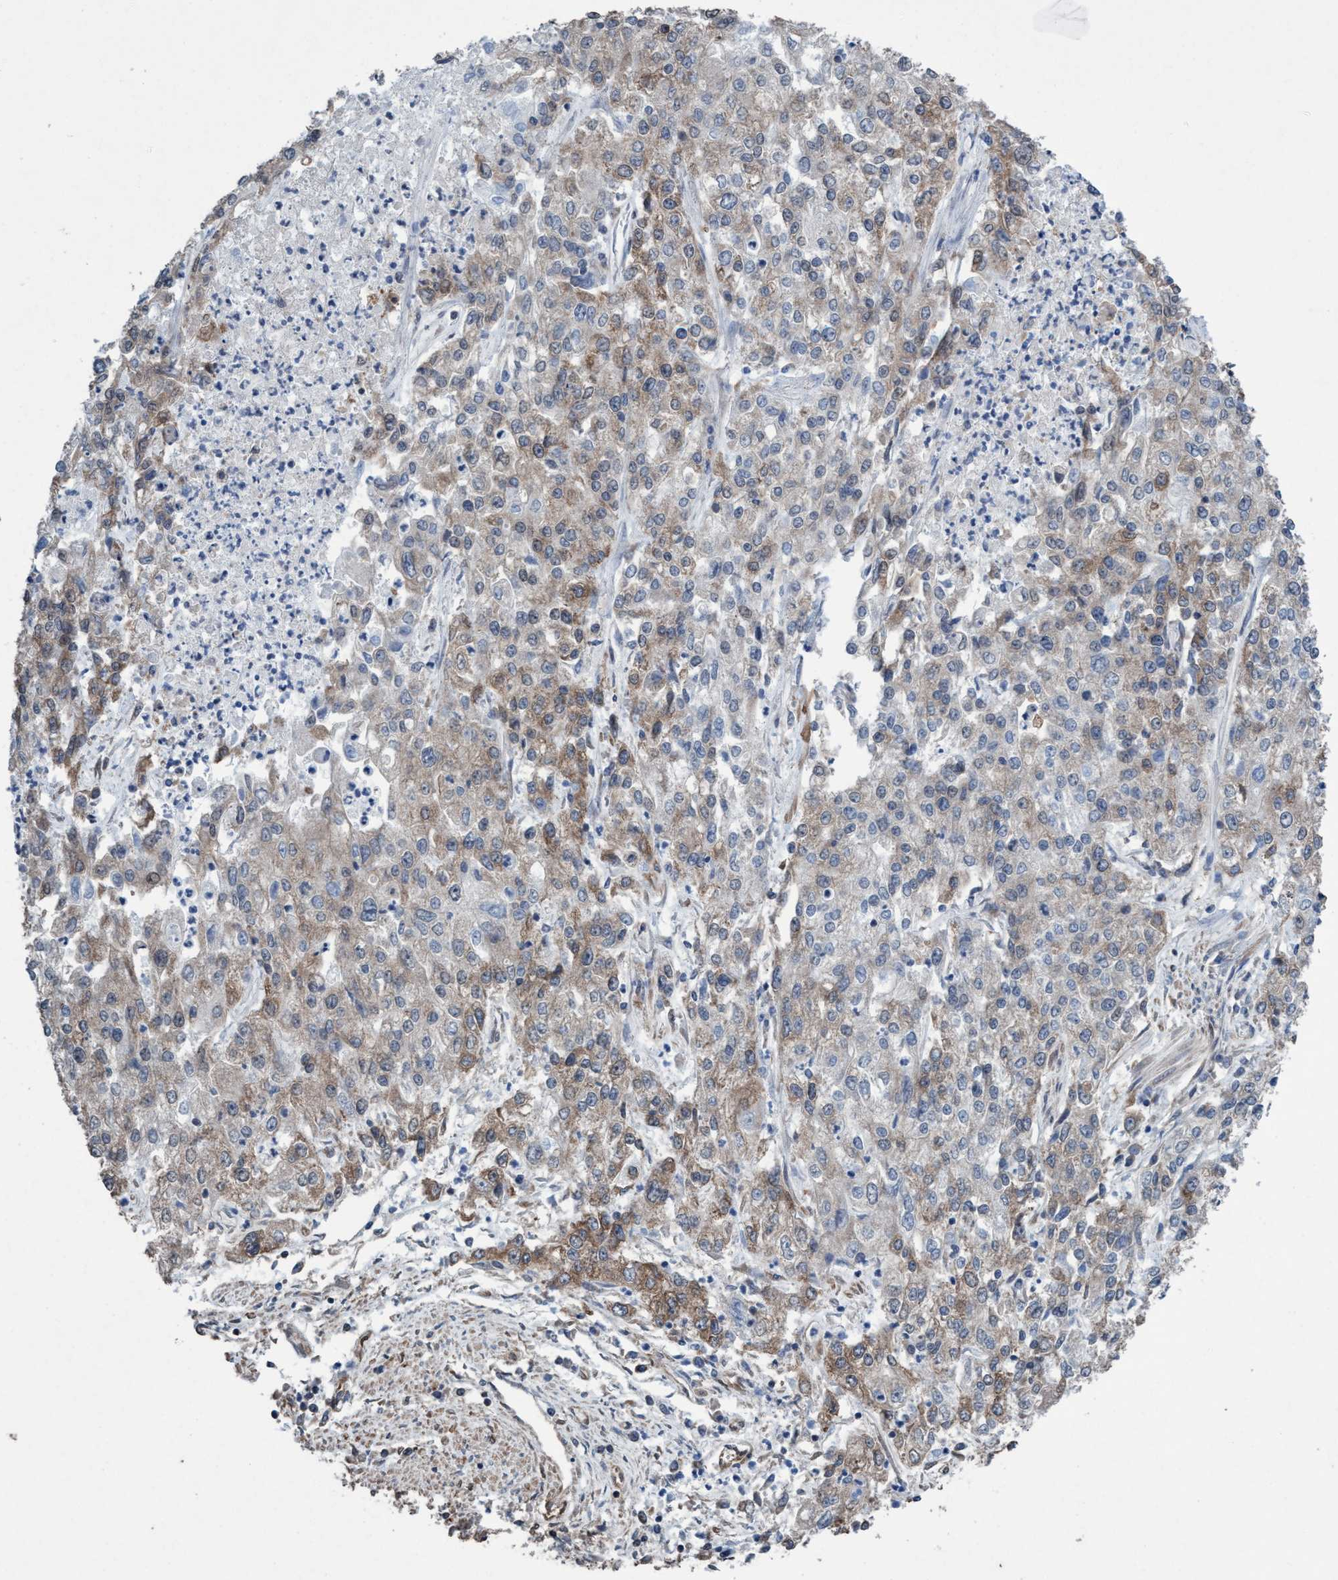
{"staining": {"intensity": "weak", "quantity": "25%-75%", "location": "cytoplasmic/membranous"}, "tissue": "endometrial cancer", "cell_type": "Tumor cells", "image_type": "cancer", "snomed": [{"axis": "morphology", "description": "Adenocarcinoma, NOS"}, {"axis": "topography", "description": "Endometrium"}], "caption": "Immunohistochemistry (DAB (3,3'-diaminobenzidine)) staining of endometrial cancer (adenocarcinoma) reveals weak cytoplasmic/membranous protein staining in about 25%-75% of tumor cells.", "gene": "METAP2", "patient": {"sex": "female", "age": 49}}